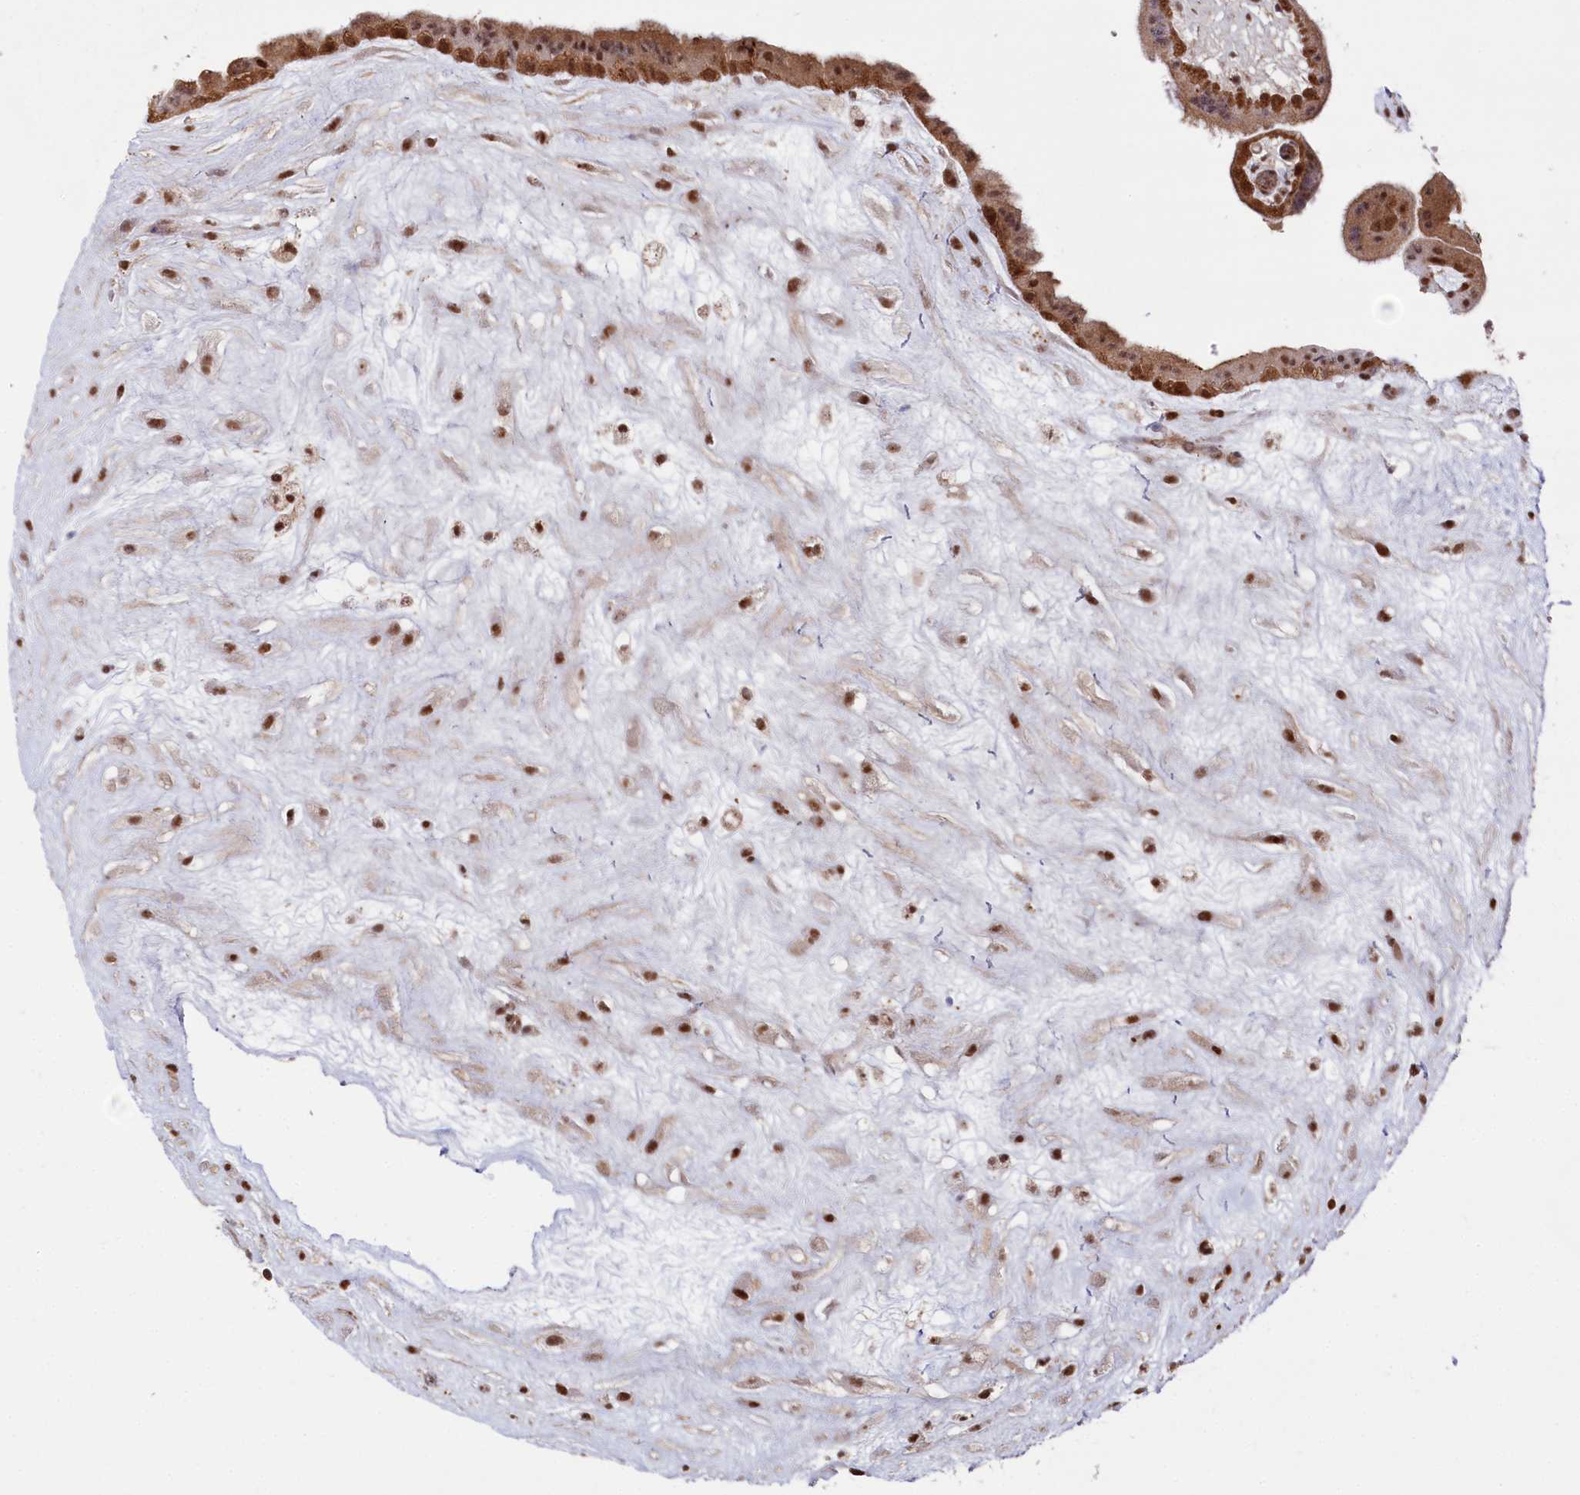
{"staining": {"intensity": "moderate", "quantity": ">75%", "location": "cytoplasmic/membranous,nuclear"}, "tissue": "placenta", "cell_type": "Trophoblastic cells", "image_type": "normal", "snomed": [{"axis": "morphology", "description": "Normal tissue, NOS"}, {"axis": "topography", "description": "Placenta"}], "caption": "Human placenta stained for a protein (brown) shows moderate cytoplasmic/membranous,nuclear positive staining in approximately >75% of trophoblastic cells.", "gene": "PSMA1", "patient": {"sex": "female", "age": 18}}